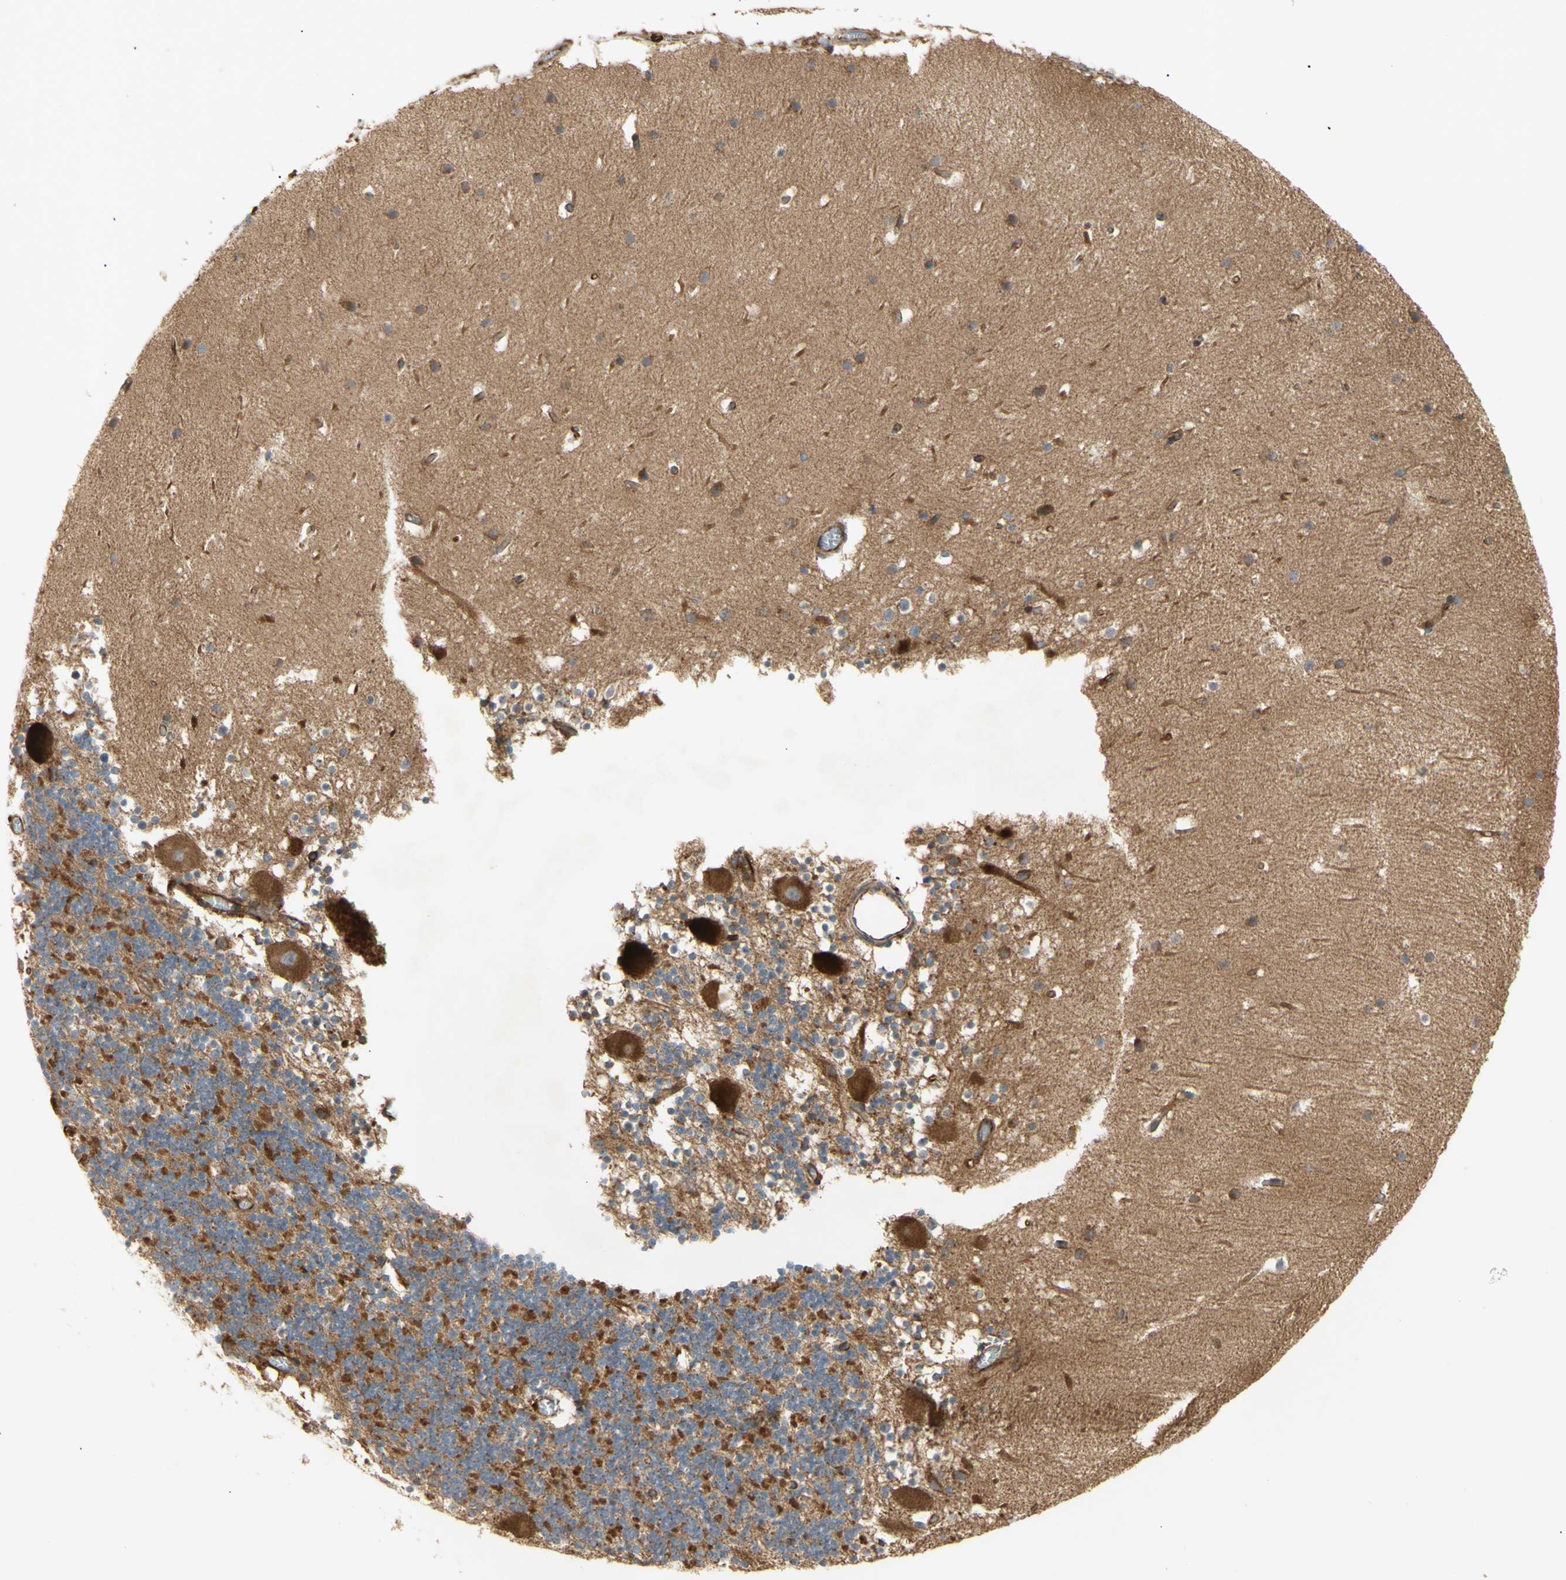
{"staining": {"intensity": "moderate", "quantity": "25%-75%", "location": "cytoplasmic/membranous"}, "tissue": "cerebellum", "cell_type": "Cells in granular layer", "image_type": "normal", "snomed": [{"axis": "morphology", "description": "Normal tissue, NOS"}, {"axis": "topography", "description": "Cerebellum"}], "caption": "Cerebellum was stained to show a protein in brown. There is medium levels of moderate cytoplasmic/membranous positivity in about 25%-75% of cells in granular layer.", "gene": "TUBG2", "patient": {"sex": "male", "age": 45}}